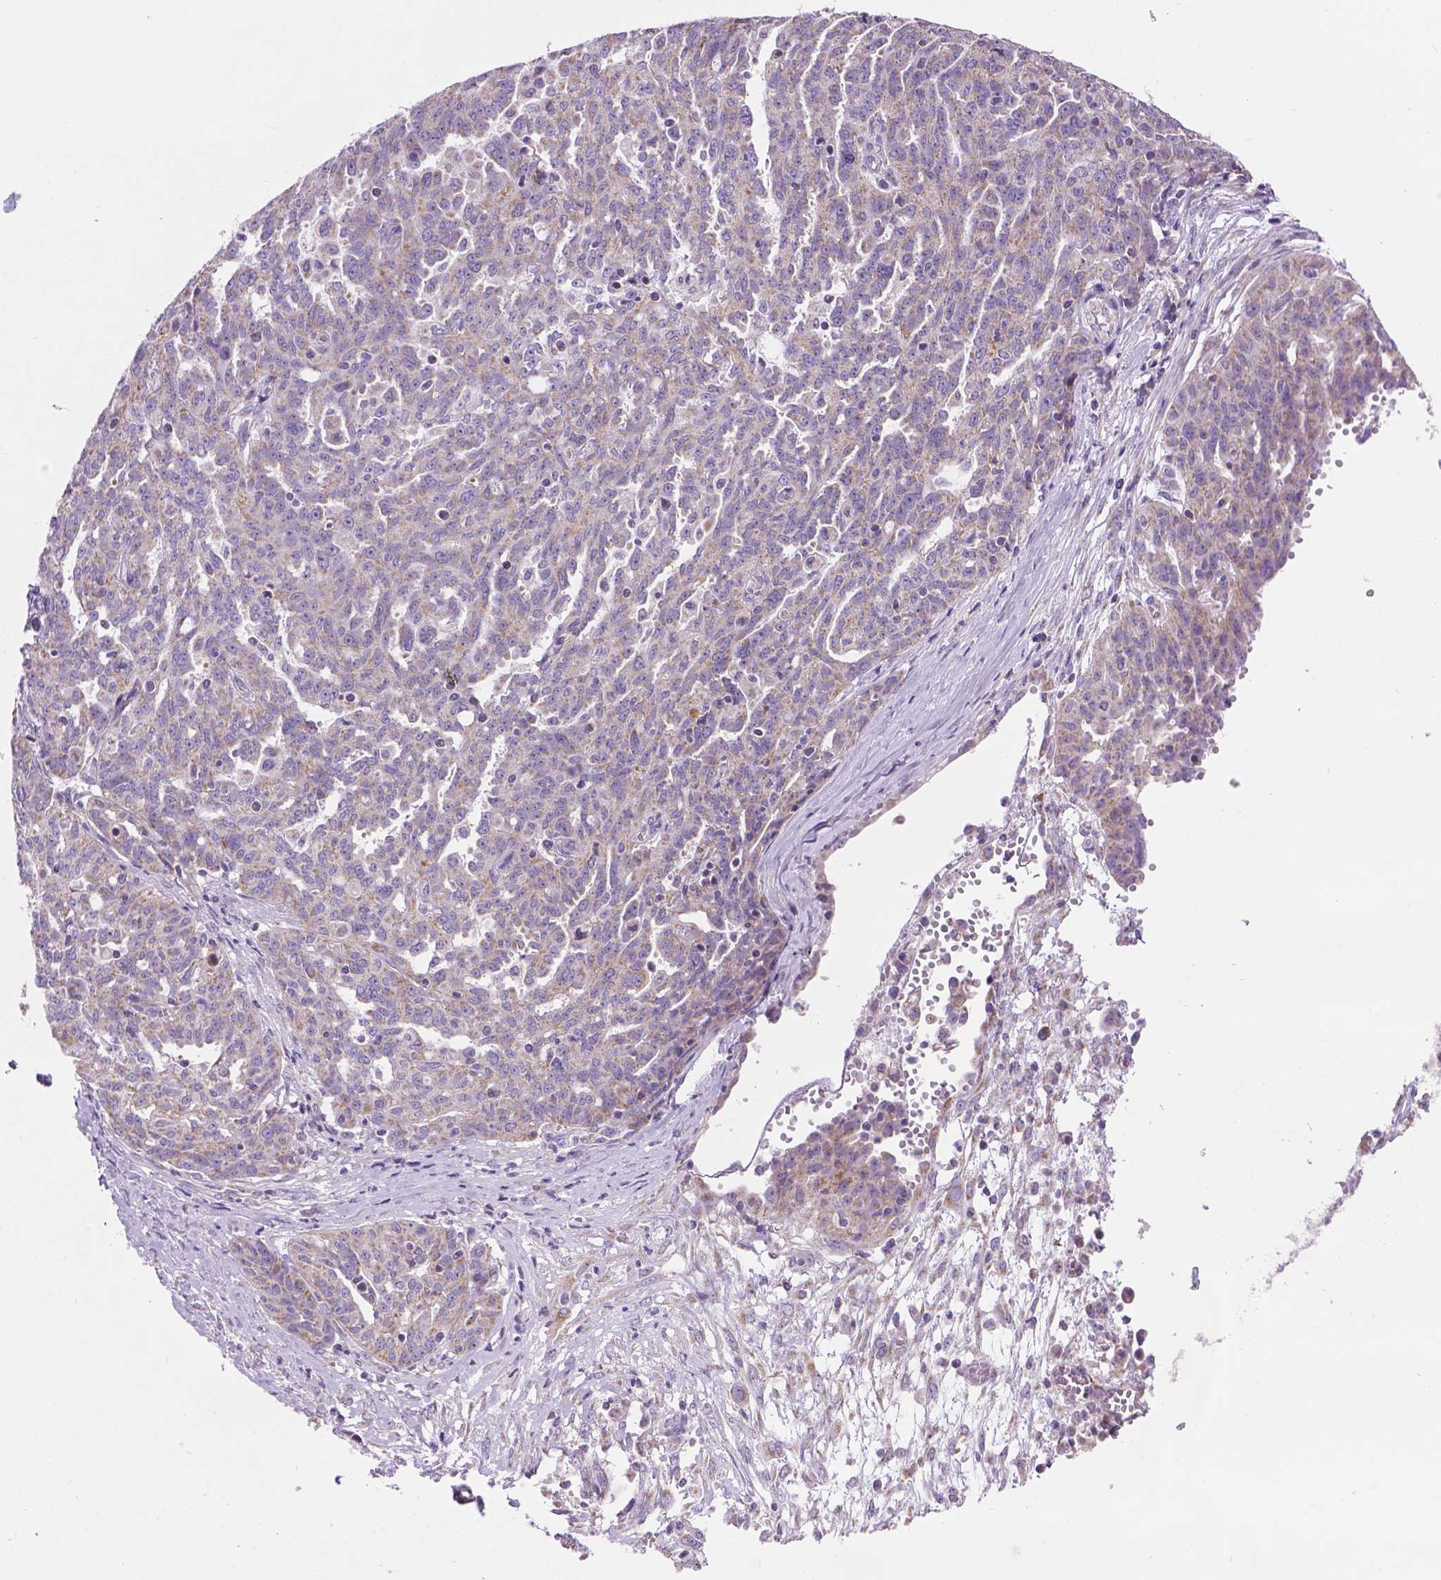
{"staining": {"intensity": "negative", "quantity": "none", "location": "none"}, "tissue": "ovarian cancer", "cell_type": "Tumor cells", "image_type": "cancer", "snomed": [{"axis": "morphology", "description": "Cystadenocarcinoma, serous, NOS"}, {"axis": "topography", "description": "Ovary"}], "caption": "An immunohistochemistry (IHC) micrograph of ovarian serous cystadenocarcinoma is shown. There is no staining in tumor cells of ovarian serous cystadenocarcinoma.", "gene": "CSPG5", "patient": {"sex": "female", "age": 67}}